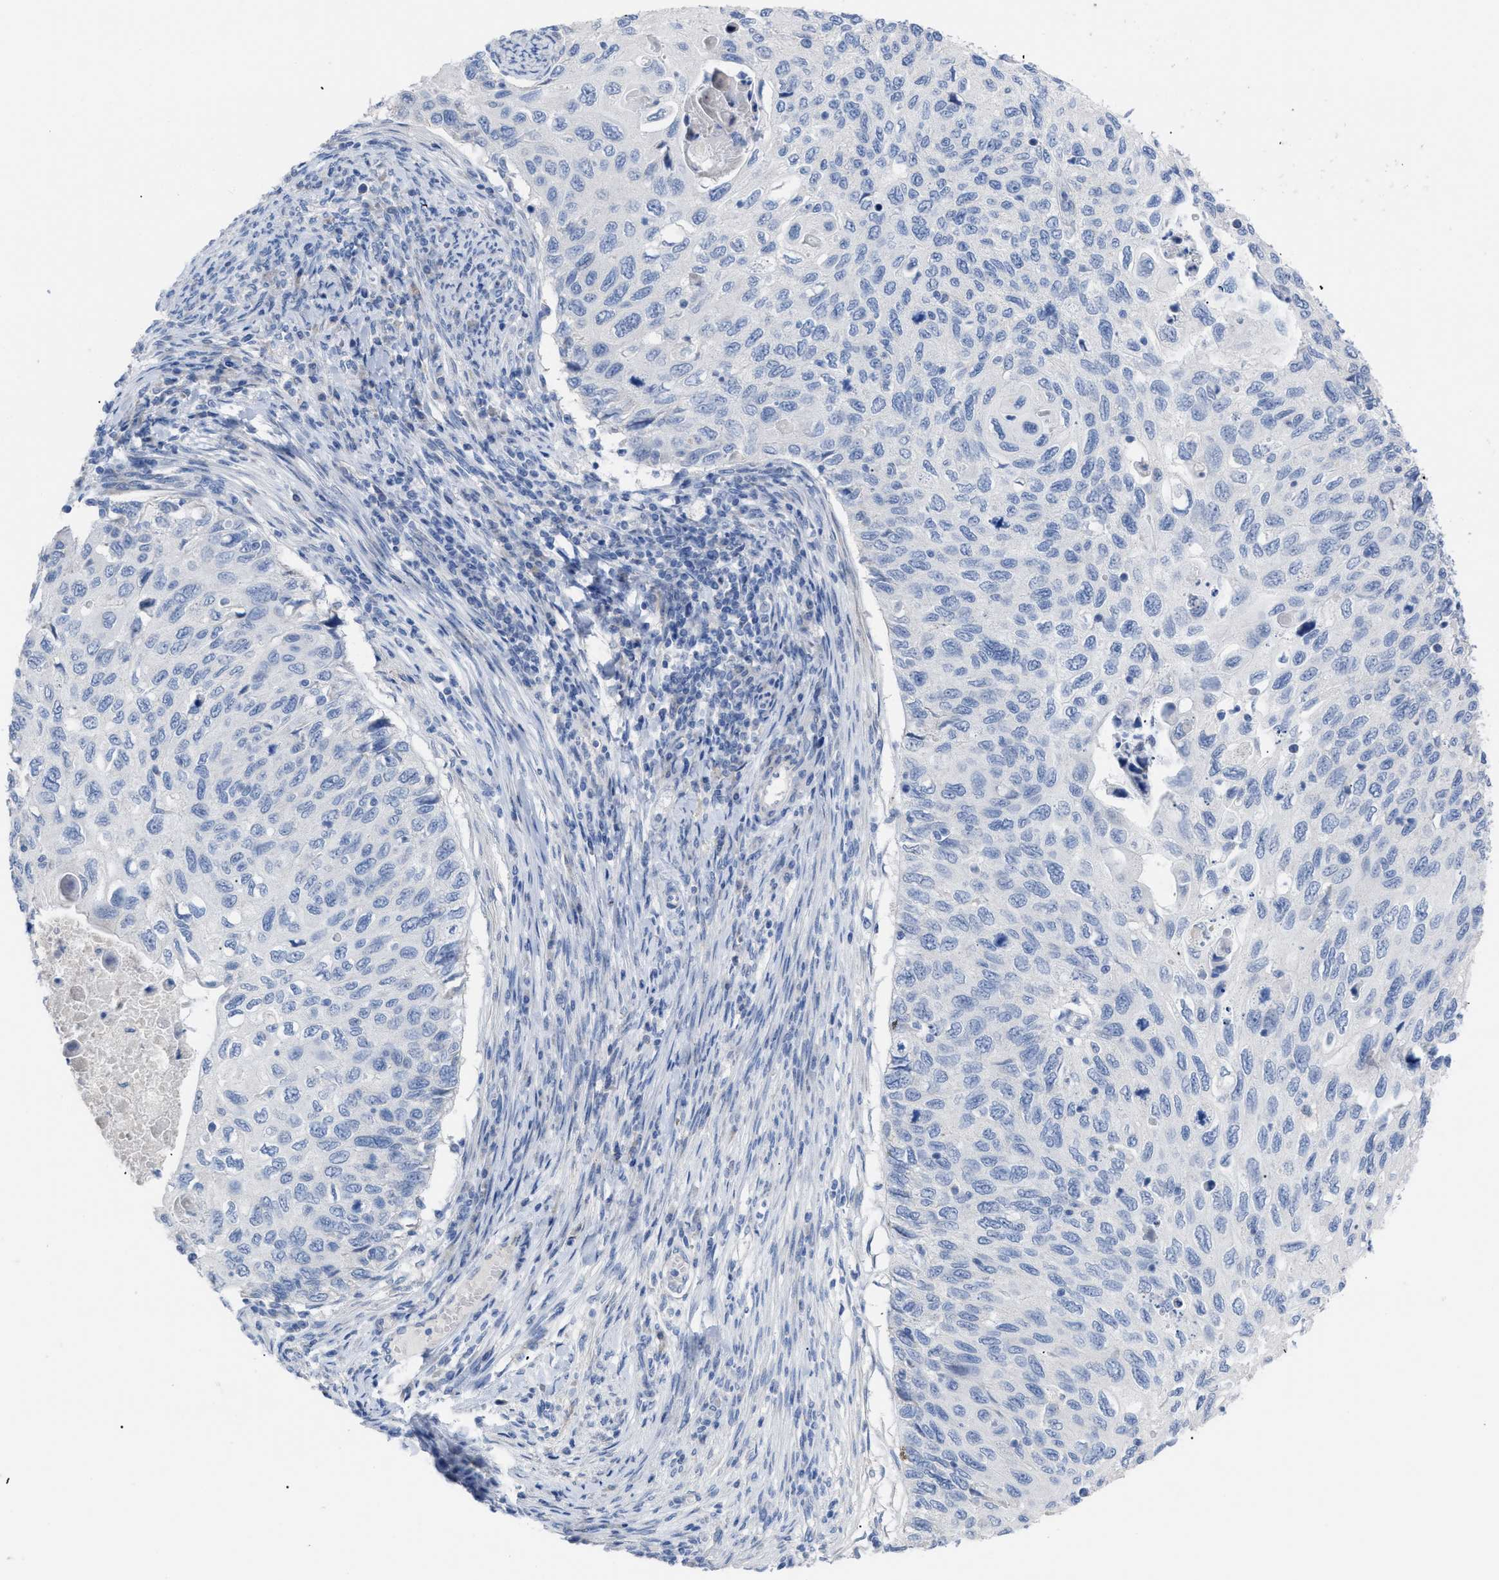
{"staining": {"intensity": "negative", "quantity": "none", "location": "none"}, "tissue": "cervical cancer", "cell_type": "Tumor cells", "image_type": "cancer", "snomed": [{"axis": "morphology", "description": "Squamous cell carcinoma, NOS"}, {"axis": "topography", "description": "Cervix"}], "caption": "A micrograph of human cervical cancer is negative for staining in tumor cells.", "gene": "CAV3", "patient": {"sex": "female", "age": 70}}